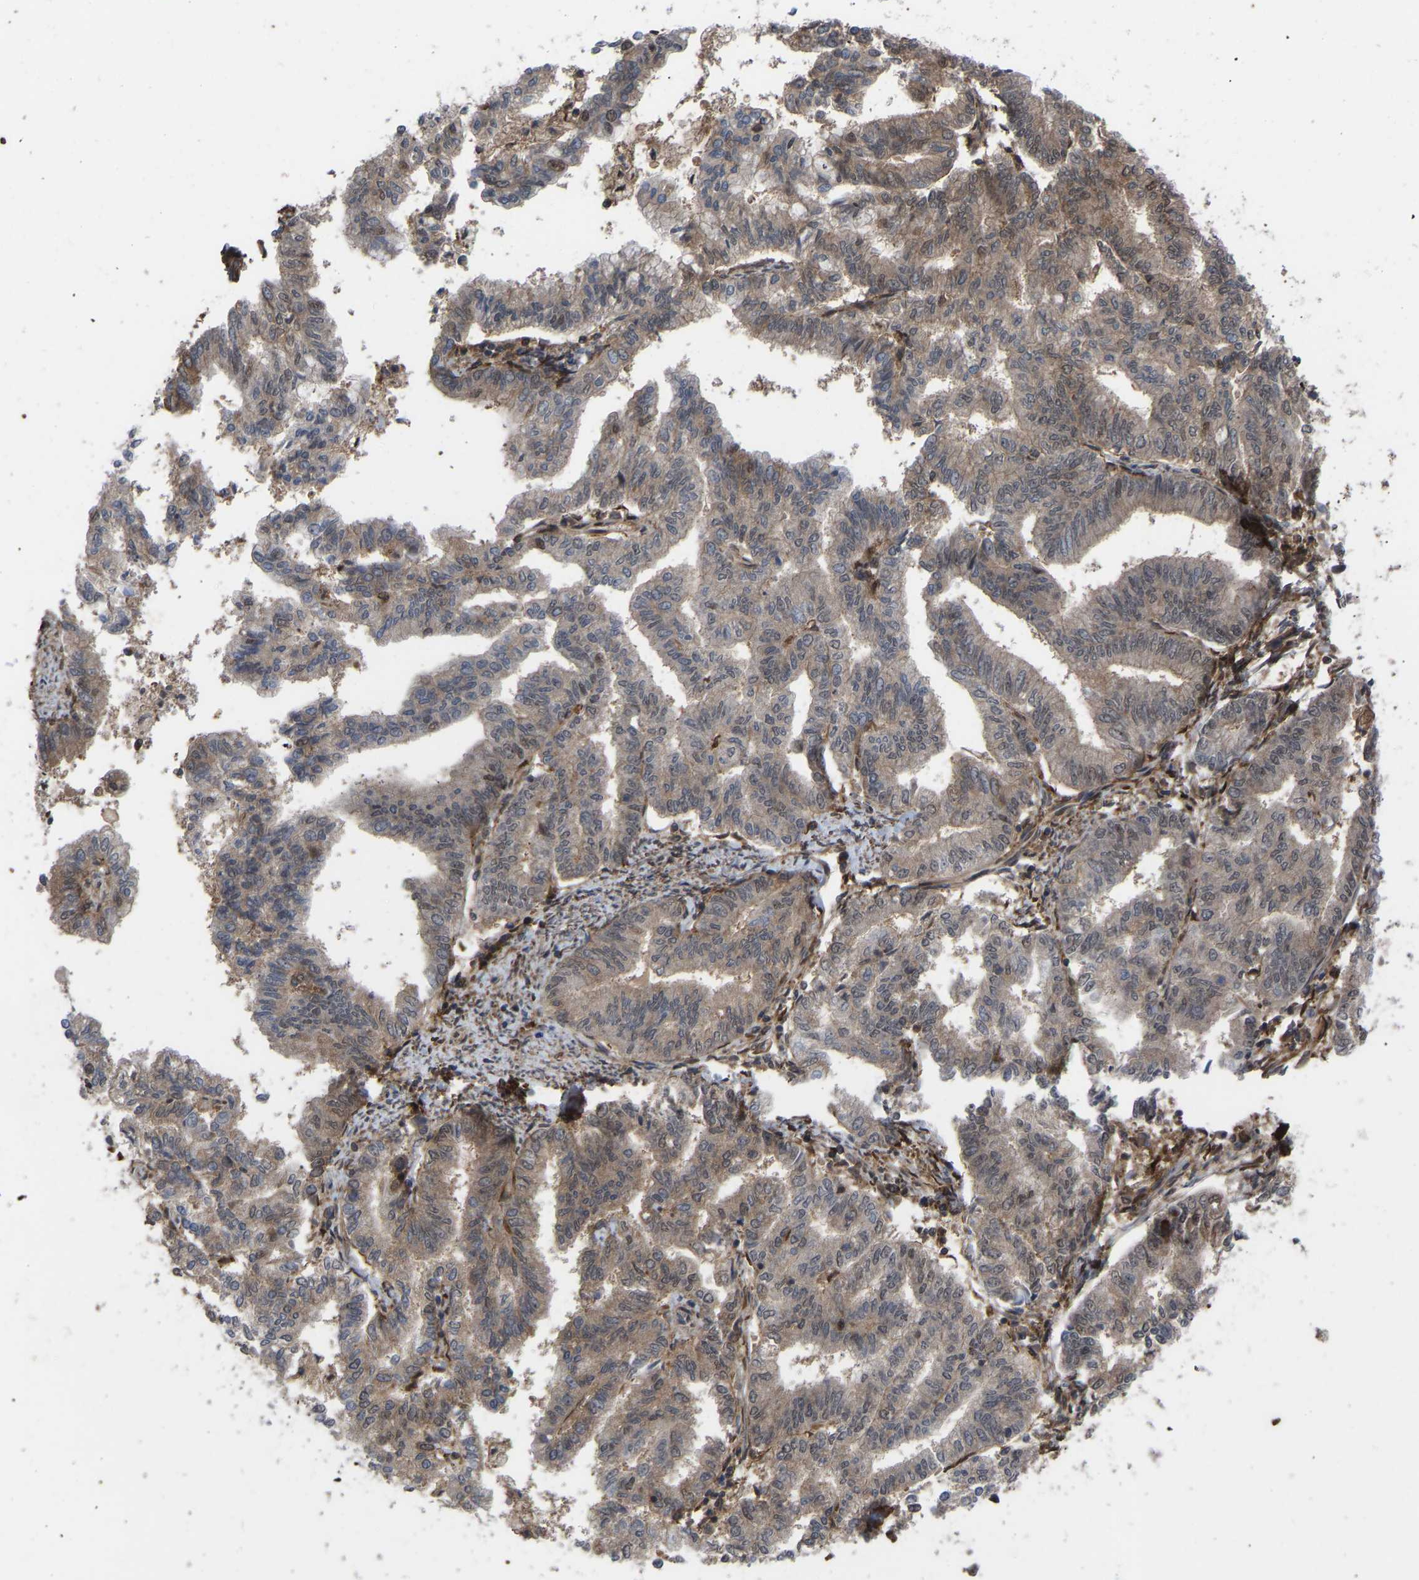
{"staining": {"intensity": "weak", "quantity": ">75%", "location": "cytoplasmic/membranous,nuclear"}, "tissue": "endometrial cancer", "cell_type": "Tumor cells", "image_type": "cancer", "snomed": [{"axis": "morphology", "description": "Adenocarcinoma, NOS"}, {"axis": "topography", "description": "Endometrium"}], "caption": "Immunohistochemical staining of human endometrial cancer shows low levels of weak cytoplasmic/membranous and nuclear protein expression in about >75% of tumor cells.", "gene": "CYP7B1", "patient": {"sex": "female", "age": 79}}